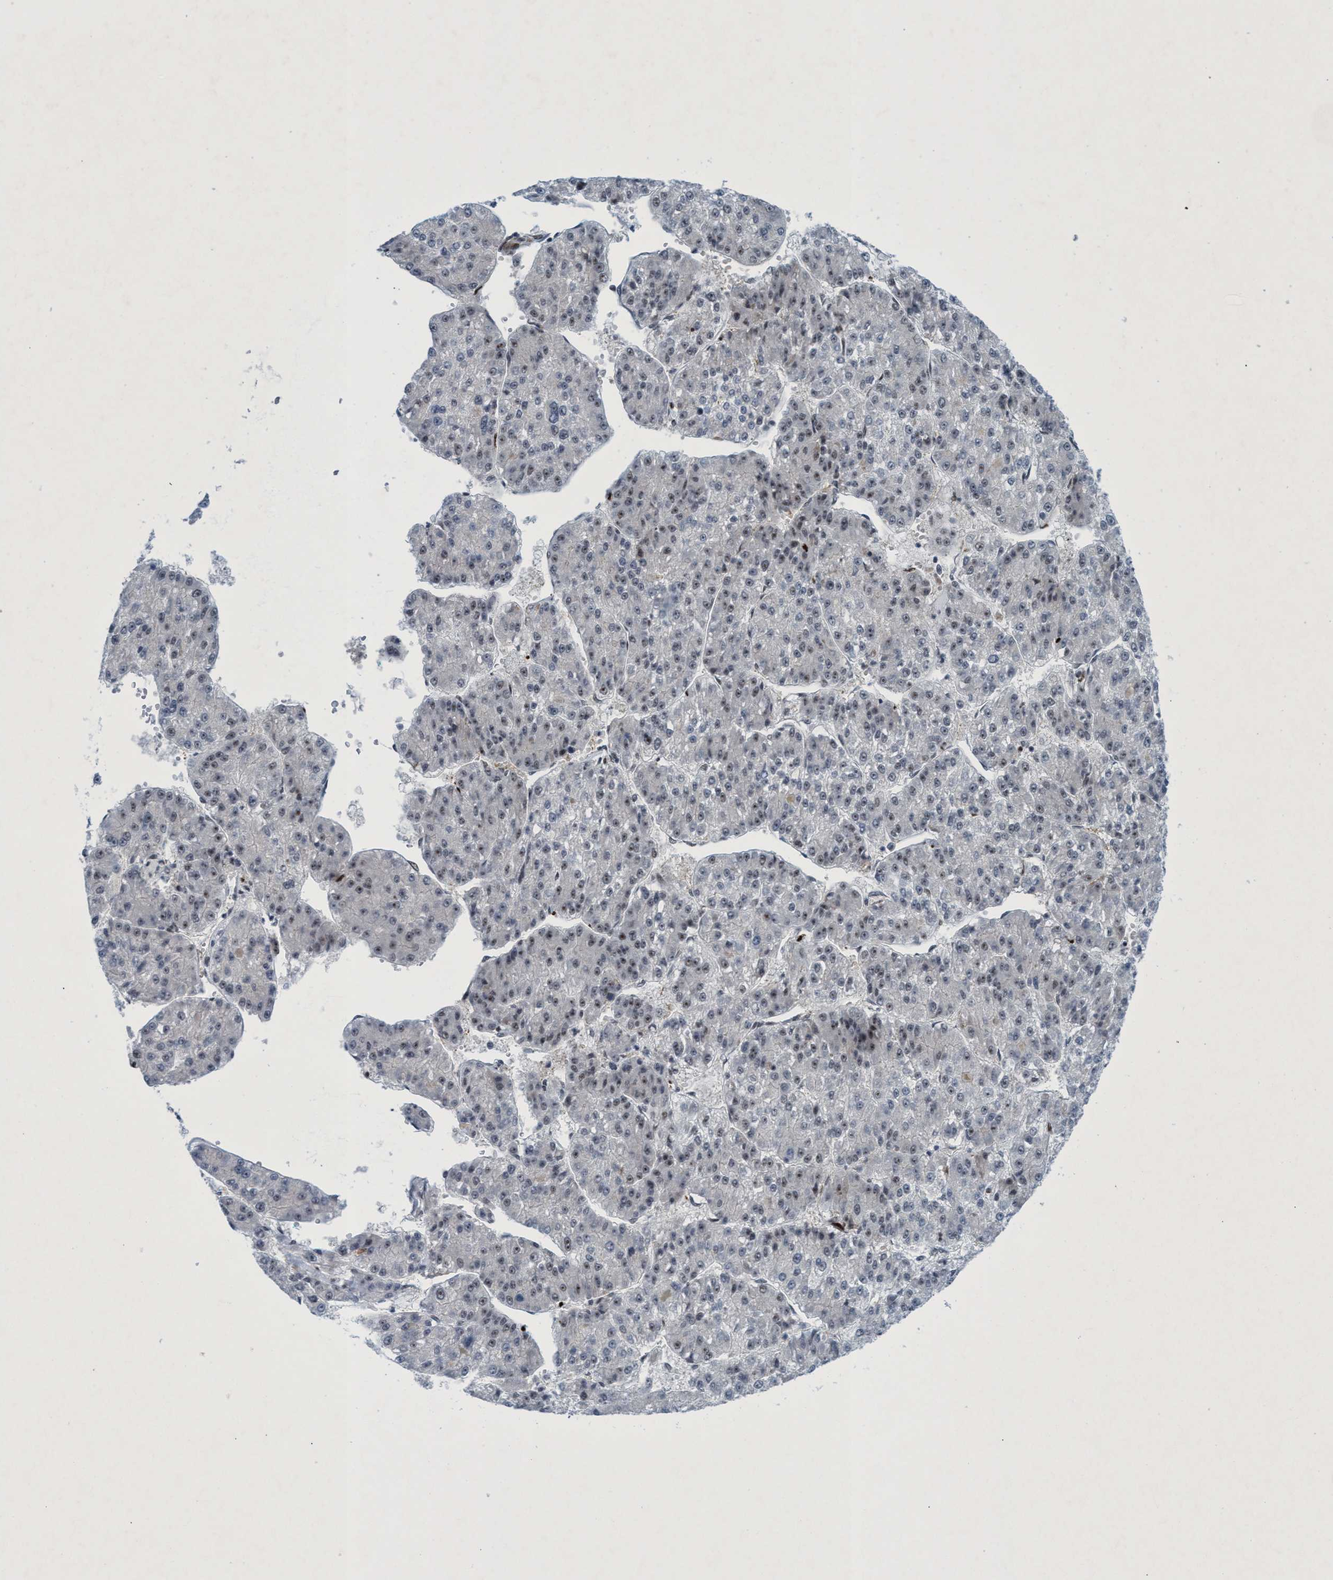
{"staining": {"intensity": "weak", "quantity": "<25%", "location": "nuclear"}, "tissue": "liver cancer", "cell_type": "Tumor cells", "image_type": "cancer", "snomed": [{"axis": "morphology", "description": "Carcinoma, Hepatocellular, NOS"}, {"axis": "topography", "description": "Liver"}], "caption": "A micrograph of liver cancer (hepatocellular carcinoma) stained for a protein exhibits no brown staining in tumor cells.", "gene": "CWC27", "patient": {"sex": "female", "age": 73}}